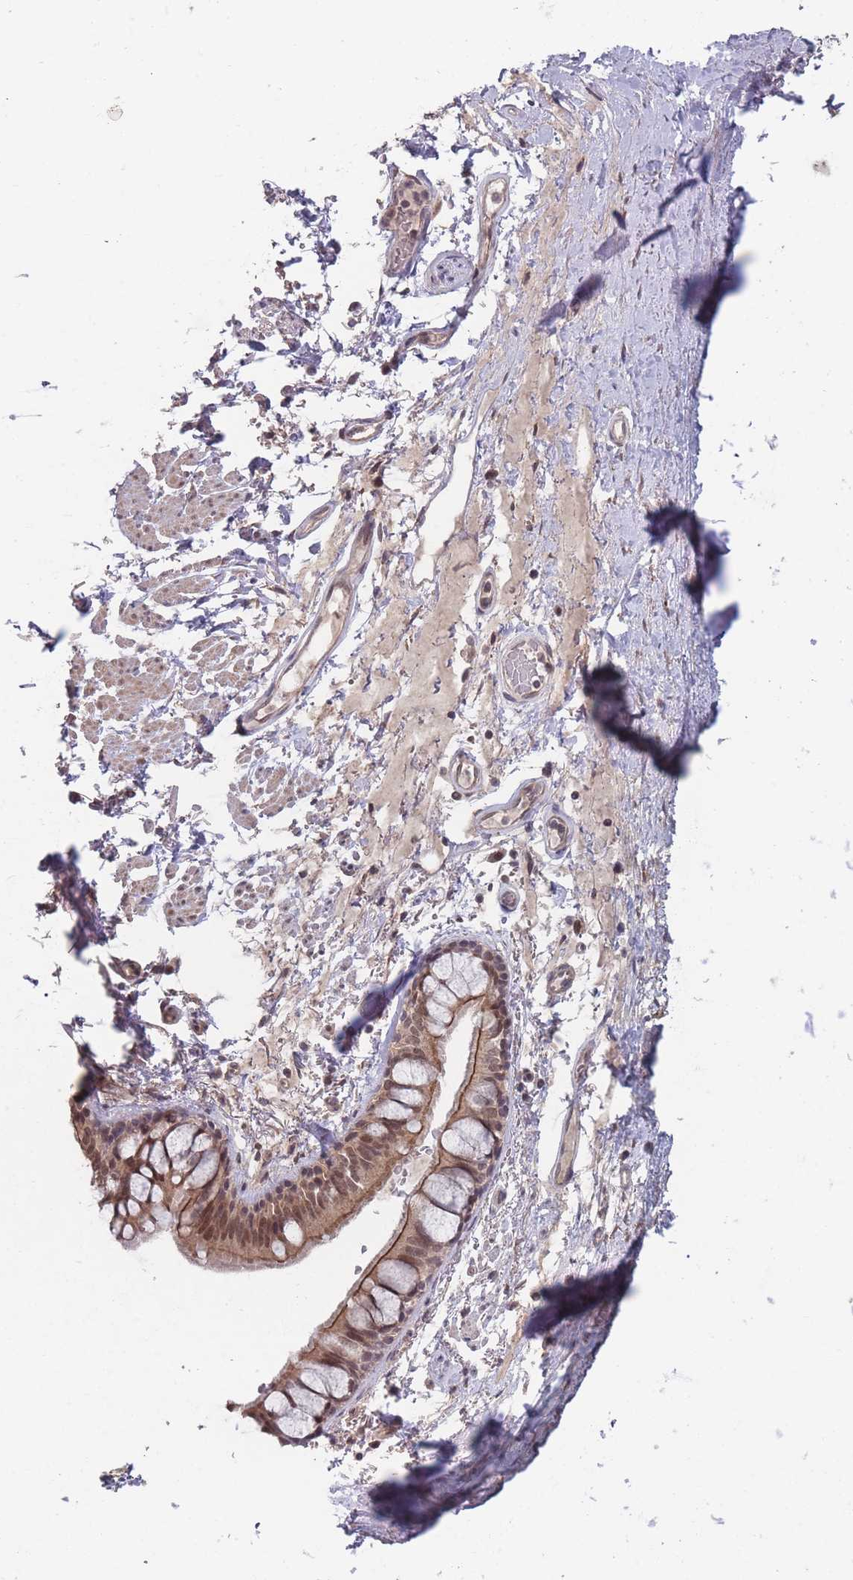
{"staining": {"intensity": "moderate", "quantity": ">75%", "location": "cytoplasmic/membranous,nuclear"}, "tissue": "bronchus", "cell_type": "Respiratory epithelial cells", "image_type": "normal", "snomed": [{"axis": "morphology", "description": "Normal tissue, NOS"}, {"axis": "topography", "description": "Bronchus"}], "caption": "The immunohistochemical stain highlights moderate cytoplasmic/membranous,nuclear expression in respiratory epithelial cells of benign bronchus.", "gene": "CNTRL", "patient": {"sex": "male", "age": 70}}